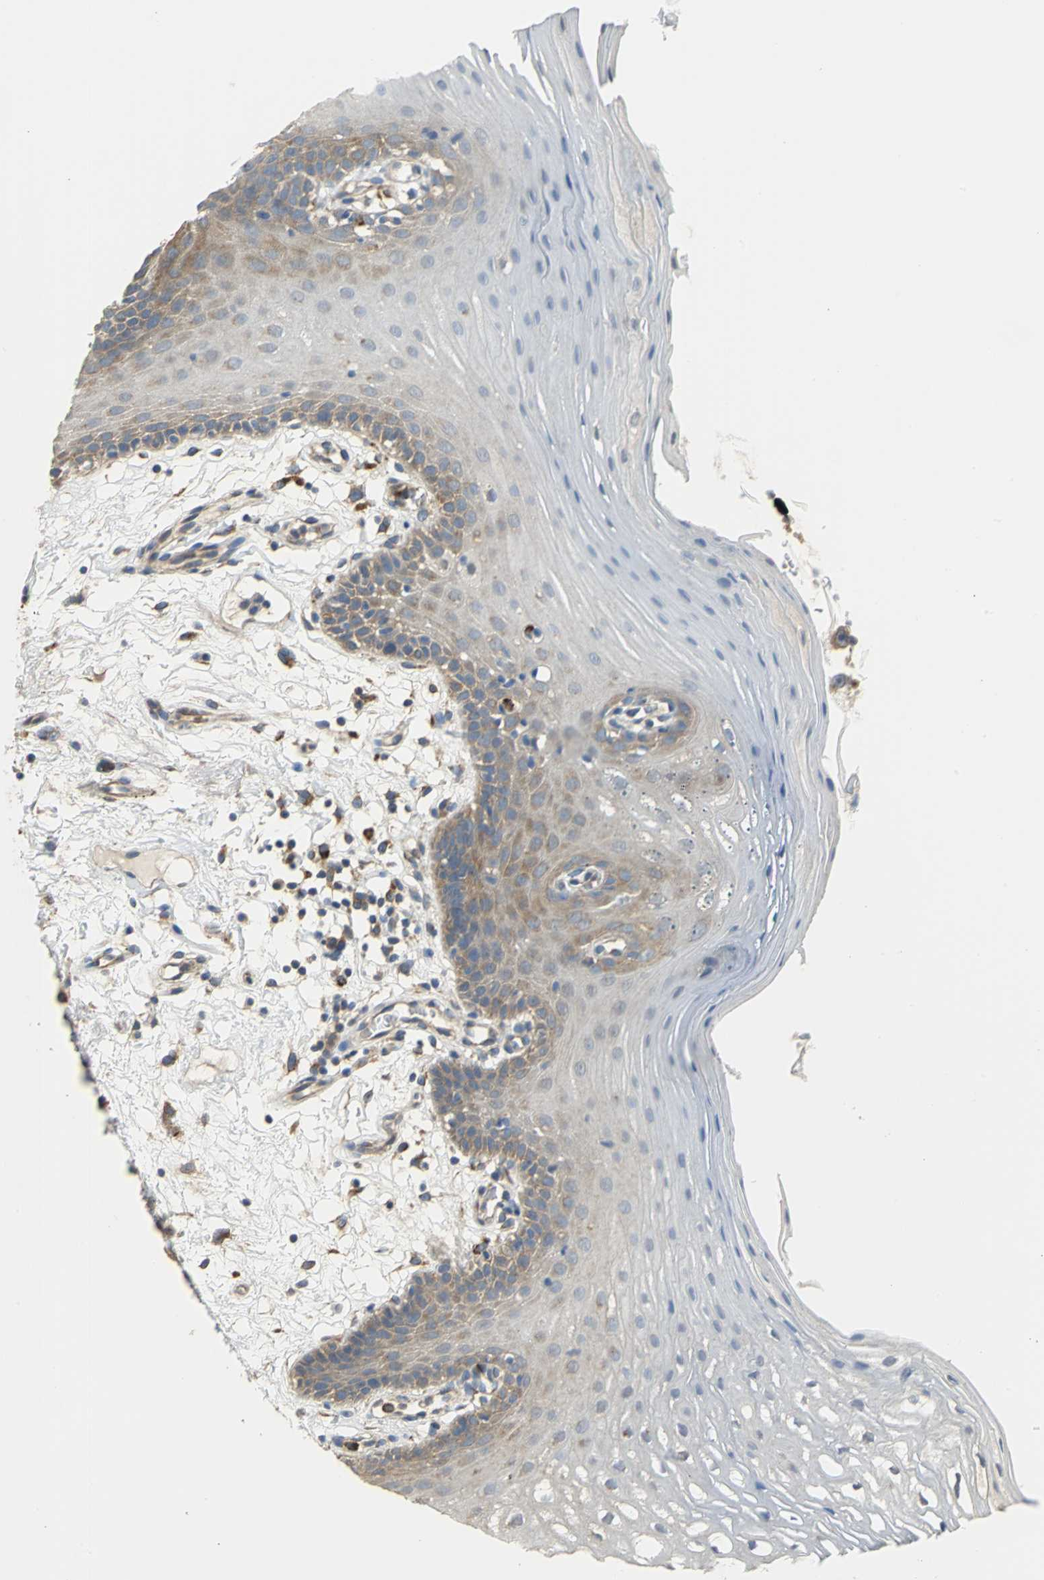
{"staining": {"intensity": "weak", "quantity": "25%-75%", "location": "cytoplasmic/membranous,nuclear"}, "tissue": "oral mucosa", "cell_type": "Squamous epithelial cells", "image_type": "normal", "snomed": [{"axis": "morphology", "description": "Normal tissue, NOS"}, {"axis": "morphology", "description": "Squamous cell carcinoma, NOS"}, {"axis": "topography", "description": "Skeletal muscle"}, {"axis": "topography", "description": "Oral tissue"}, {"axis": "topography", "description": "Head-Neck"}], "caption": "Brown immunohistochemical staining in unremarkable oral mucosa displays weak cytoplasmic/membranous,nuclear positivity in approximately 25%-75% of squamous epithelial cells.", "gene": "DIAPH2", "patient": {"sex": "male", "age": 71}}